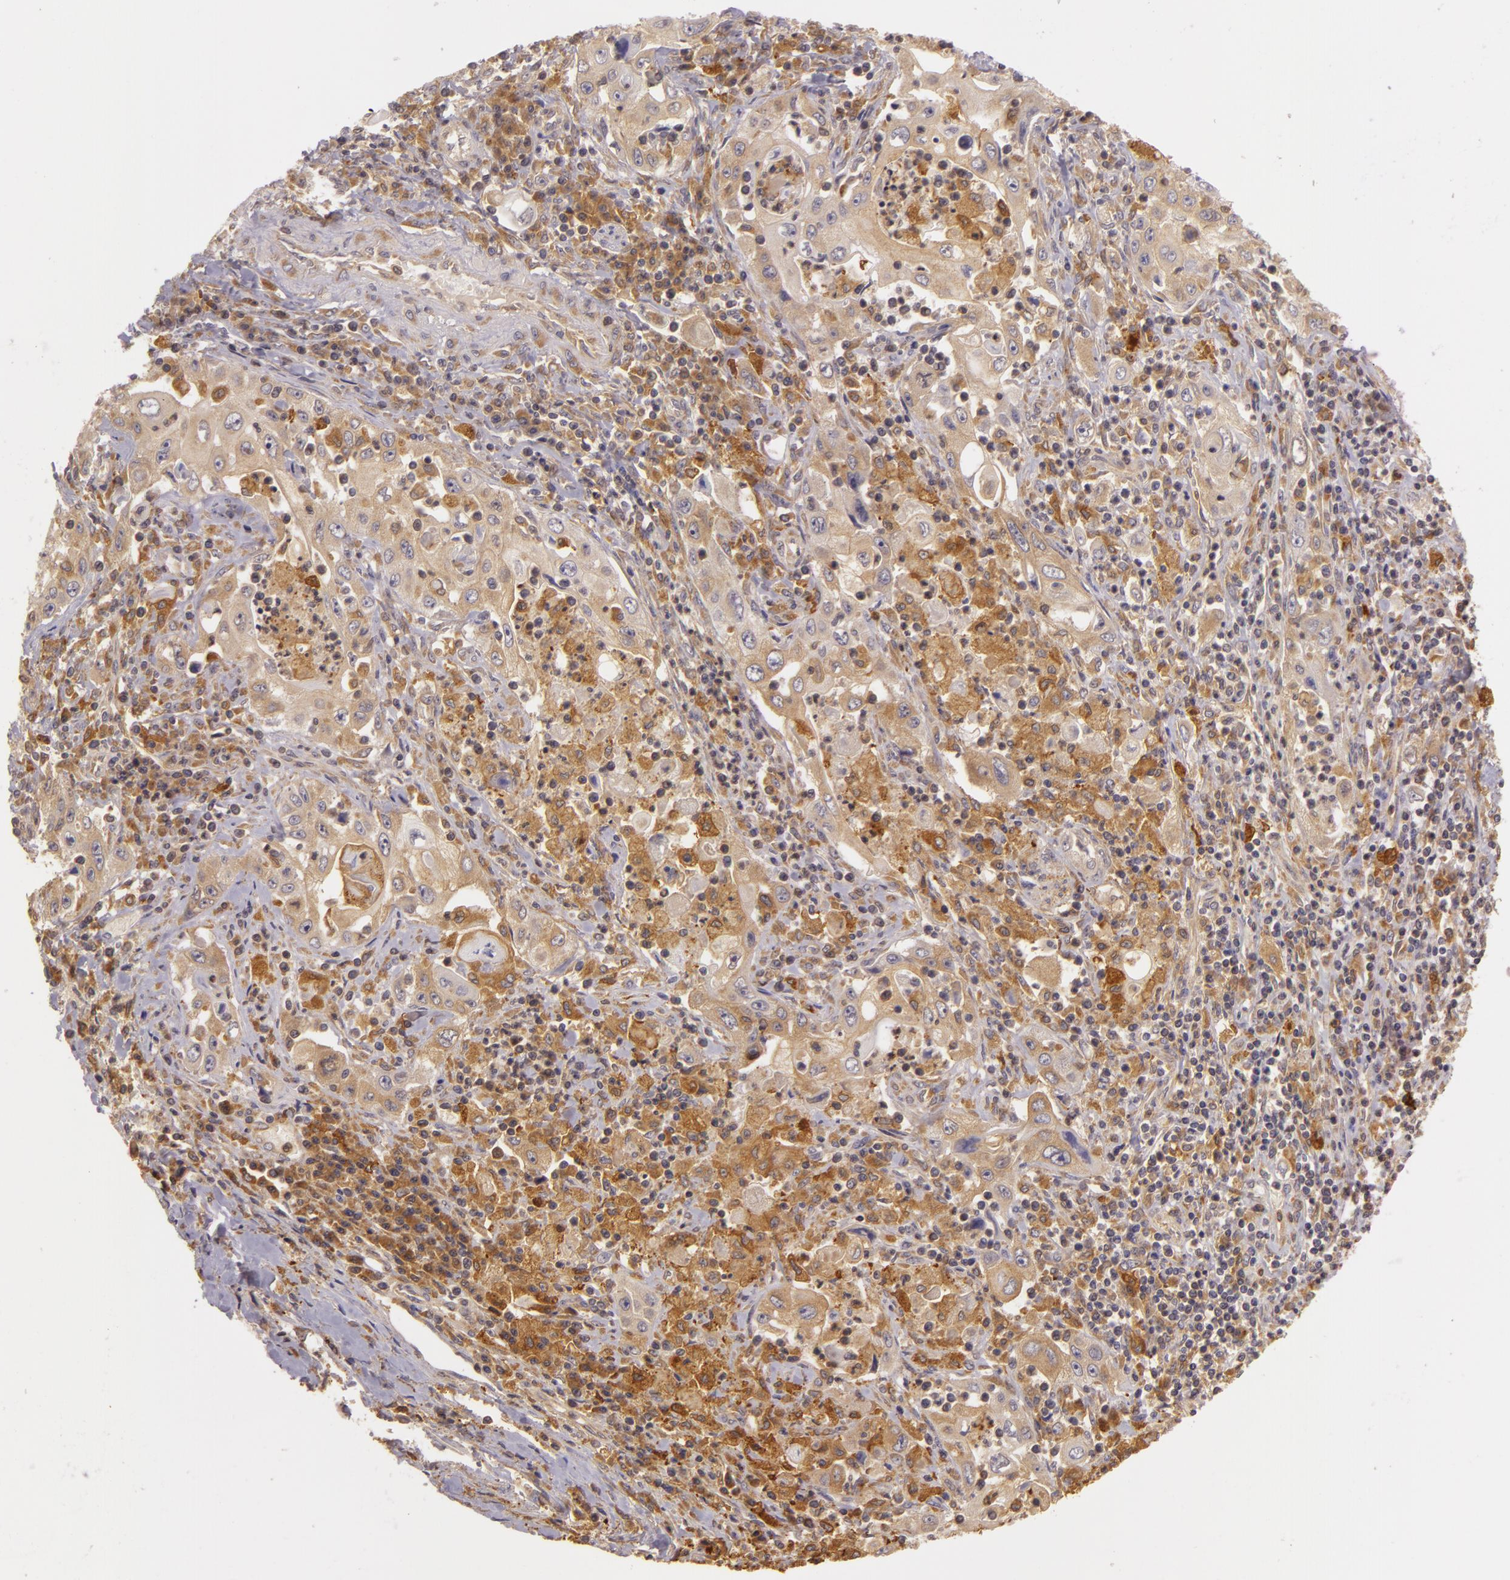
{"staining": {"intensity": "moderate", "quantity": "<25%", "location": "cytoplasmic/membranous"}, "tissue": "pancreatic cancer", "cell_type": "Tumor cells", "image_type": "cancer", "snomed": [{"axis": "morphology", "description": "Adenocarcinoma, NOS"}, {"axis": "topography", "description": "Pancreas"}], "caption": "Immunohistochemistry (IHC) image of neoplastic tissue: pancreatic cancer stained using immunohistochemistry (IHC) reveals low levels of moderate protein expression localized specifically in the cytoplasmic/membranous of tumor cells, appearing as a cytoplasmic/membranous brown color.", "gene": "PPP1R3F", "patient": {"sex": "male", "age": 70}}